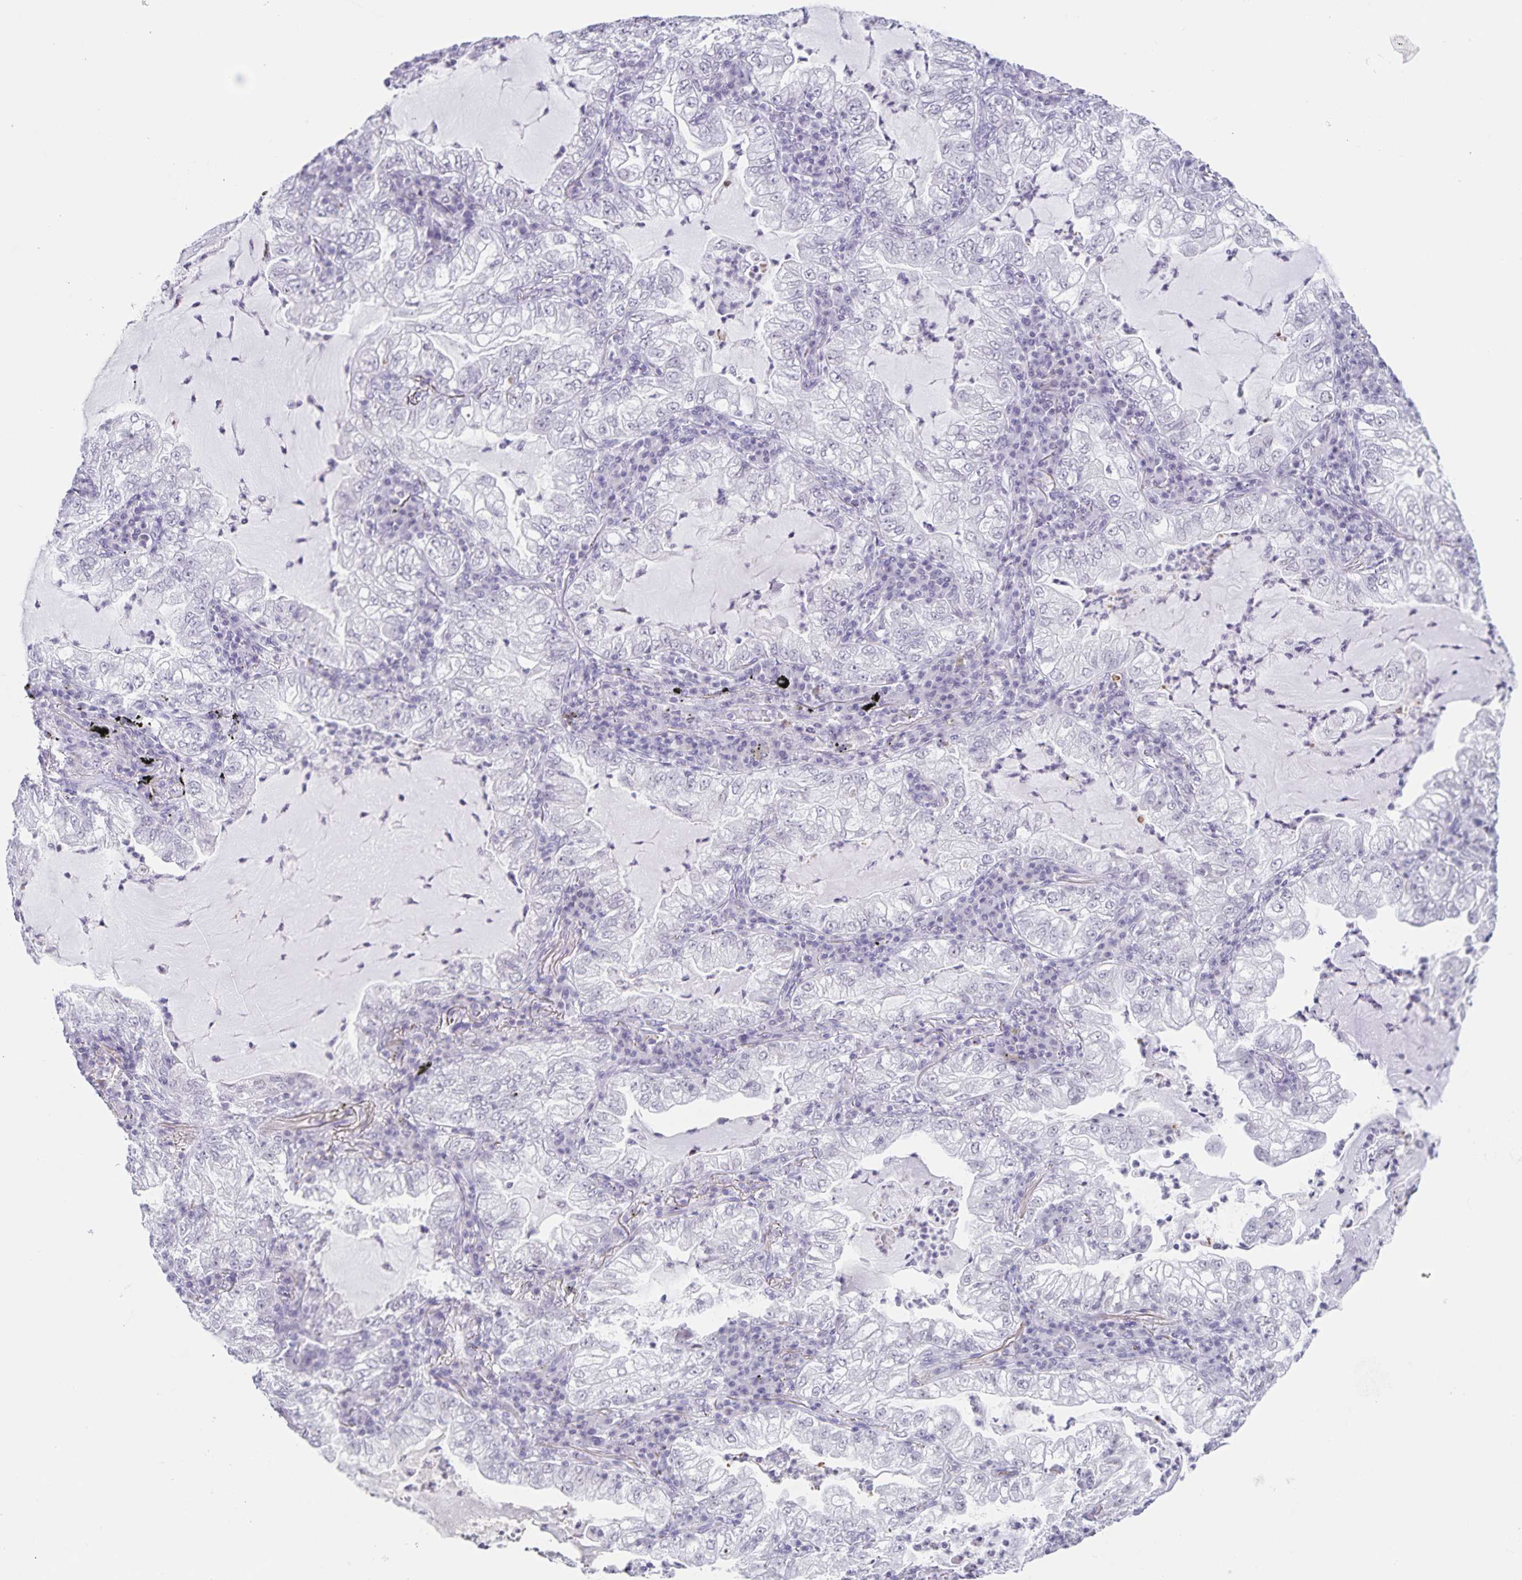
{"staining": {"intensity": "negative", "quantity": "none", "location": "none"}, "tissue": "lung cancer", "cell_type": "Tumor cells", "image_type": "cancer", "snomed": [{"axis": "morphology", "description": "Adenocarcinoma, NOS"}, {"axis": "topography", "description": "Lung"}], "caption": "The image reveals no staining of tumor cells in lung adenocarcinoma.", "gene": "LCE6A", "patient": {"sex": "female", "age": 73}}